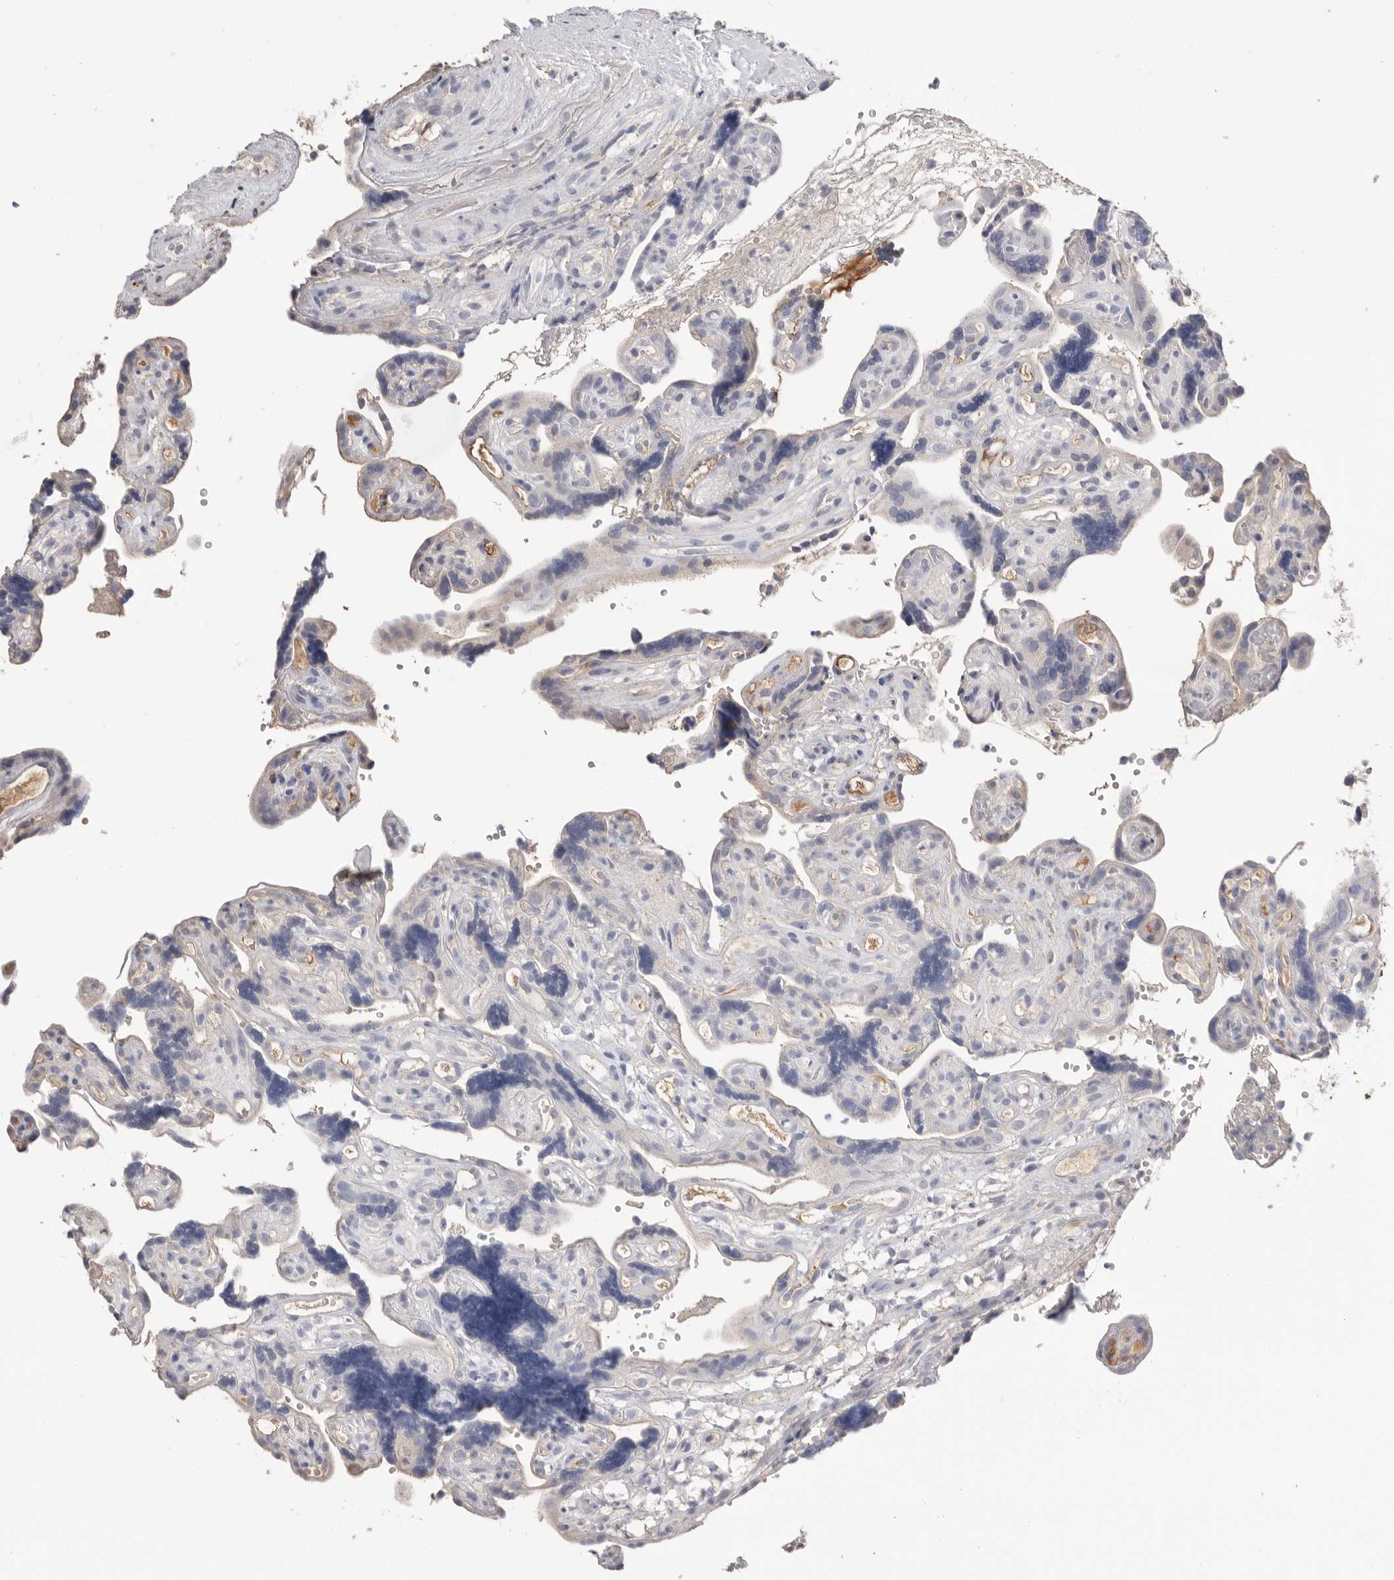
{"staining": {"intensity": "negative", "quantity": "none", "location": "none"}, "tissue": "placenta", "cell_type": "Decidual cells", "image_type": "normal", "snomed": [{"axis": "morphology", "description": "Normal tissue, NOS"}, {"axis": "topography", "description": "Placenta"}], "caption": "Immunohistochemistry micrograph of benign placenta: human placenta stained with DAB (3,3'-diaminobenzidine) demonstrates no significant protein expression in decidual cells.", "gene": "APOA2", "patient": {"sex": "female", "age": 30}}